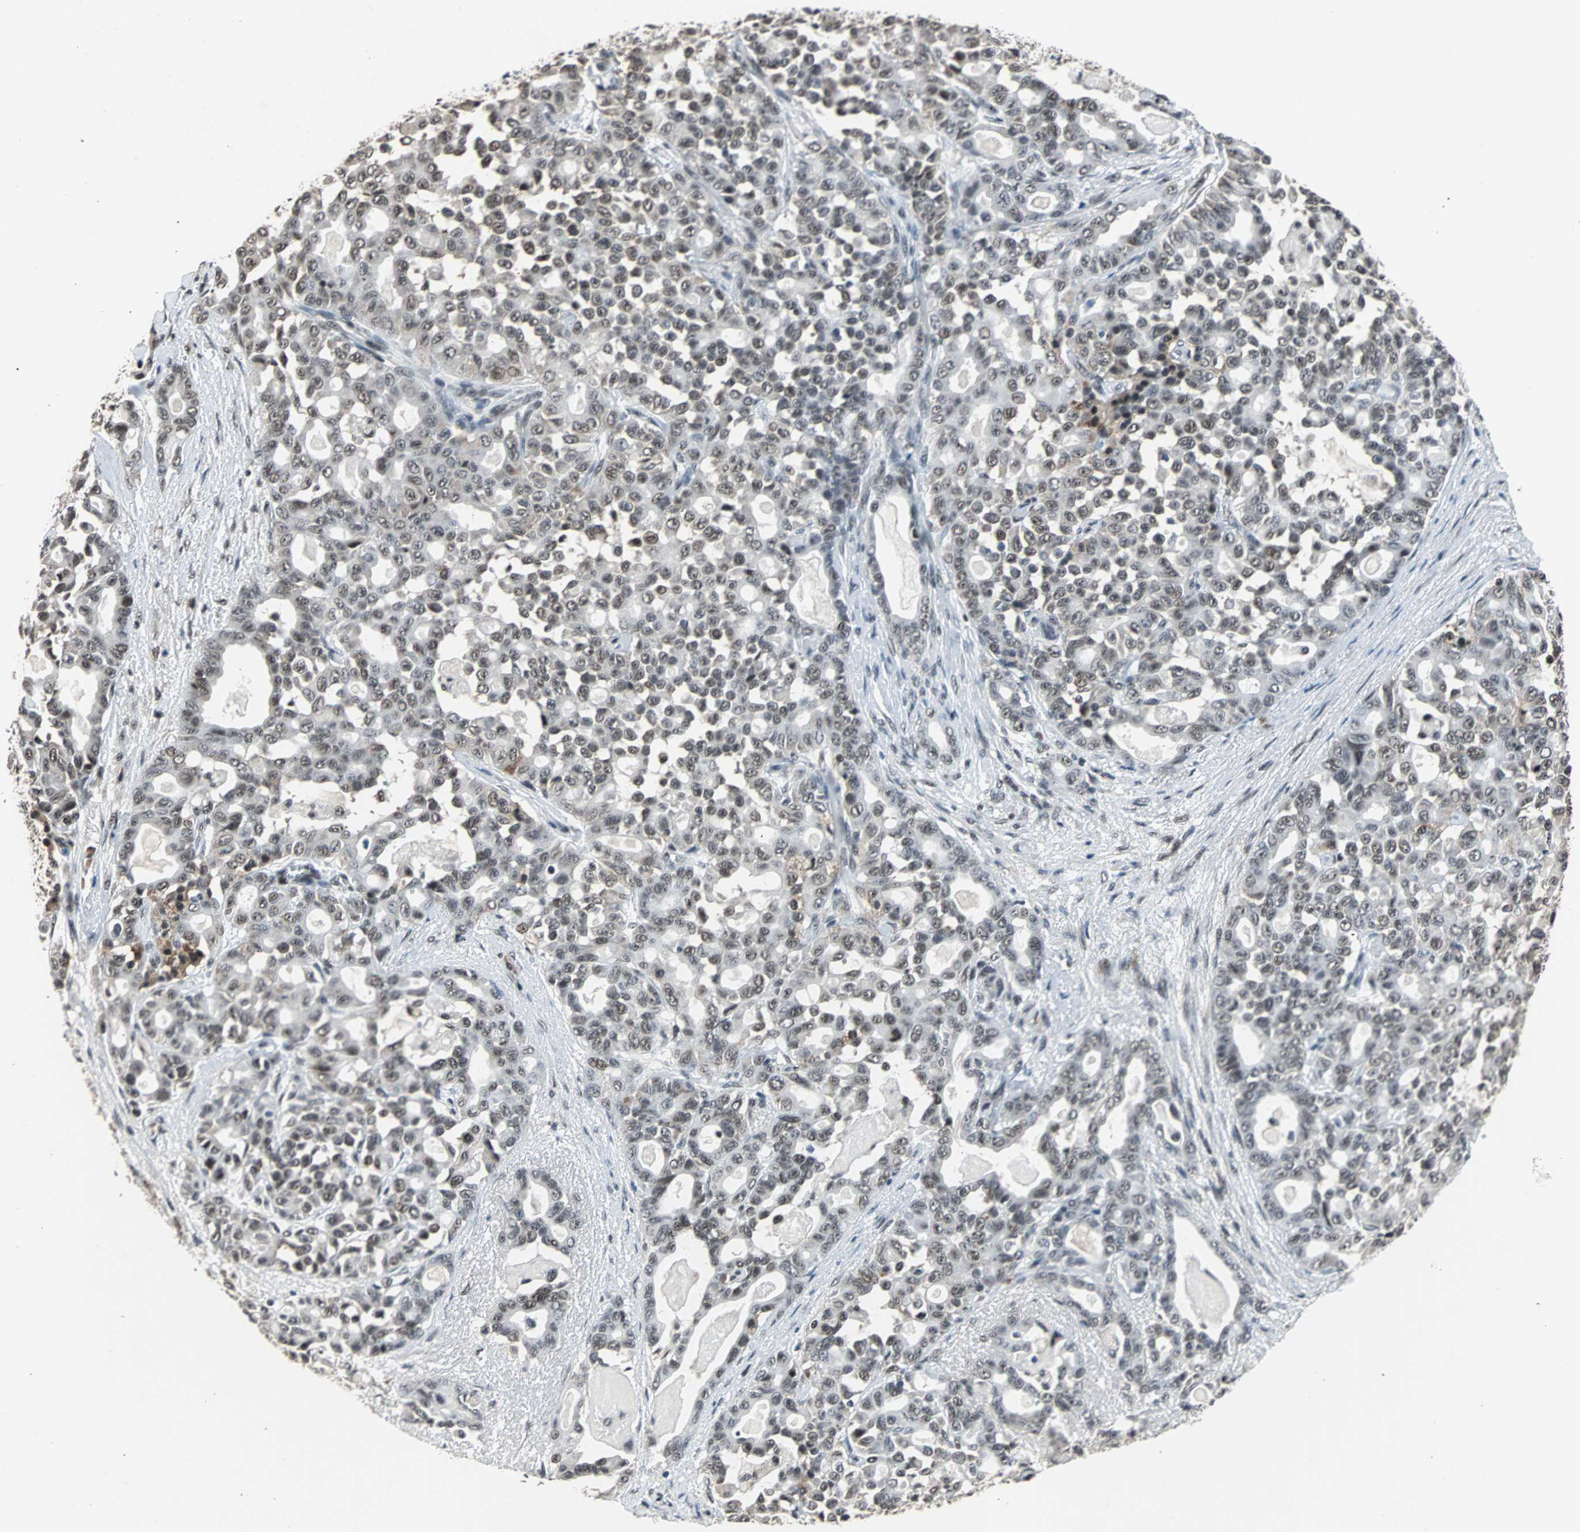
{"staining": {"intensity": "weak", "quantity": "25%-75%", "location": "nuclear"}, "tissue": "pancreatic cancer", "cell_type": "Tumor cells", "image_type": "cancer", "snomed": [{"axis": "morphology", "description": "Adenocarcinoma, NOS"}, {"axis": "topography", "description": "Pancreas"}], "caption": "DAB immunohistochemical staining of human pancreatic cancer demonstrates weak nuclear protein positivity in about 25%-75% of tumor cells.", "gene": "USP28", "patient": {"sex": "male", "age": 63}}